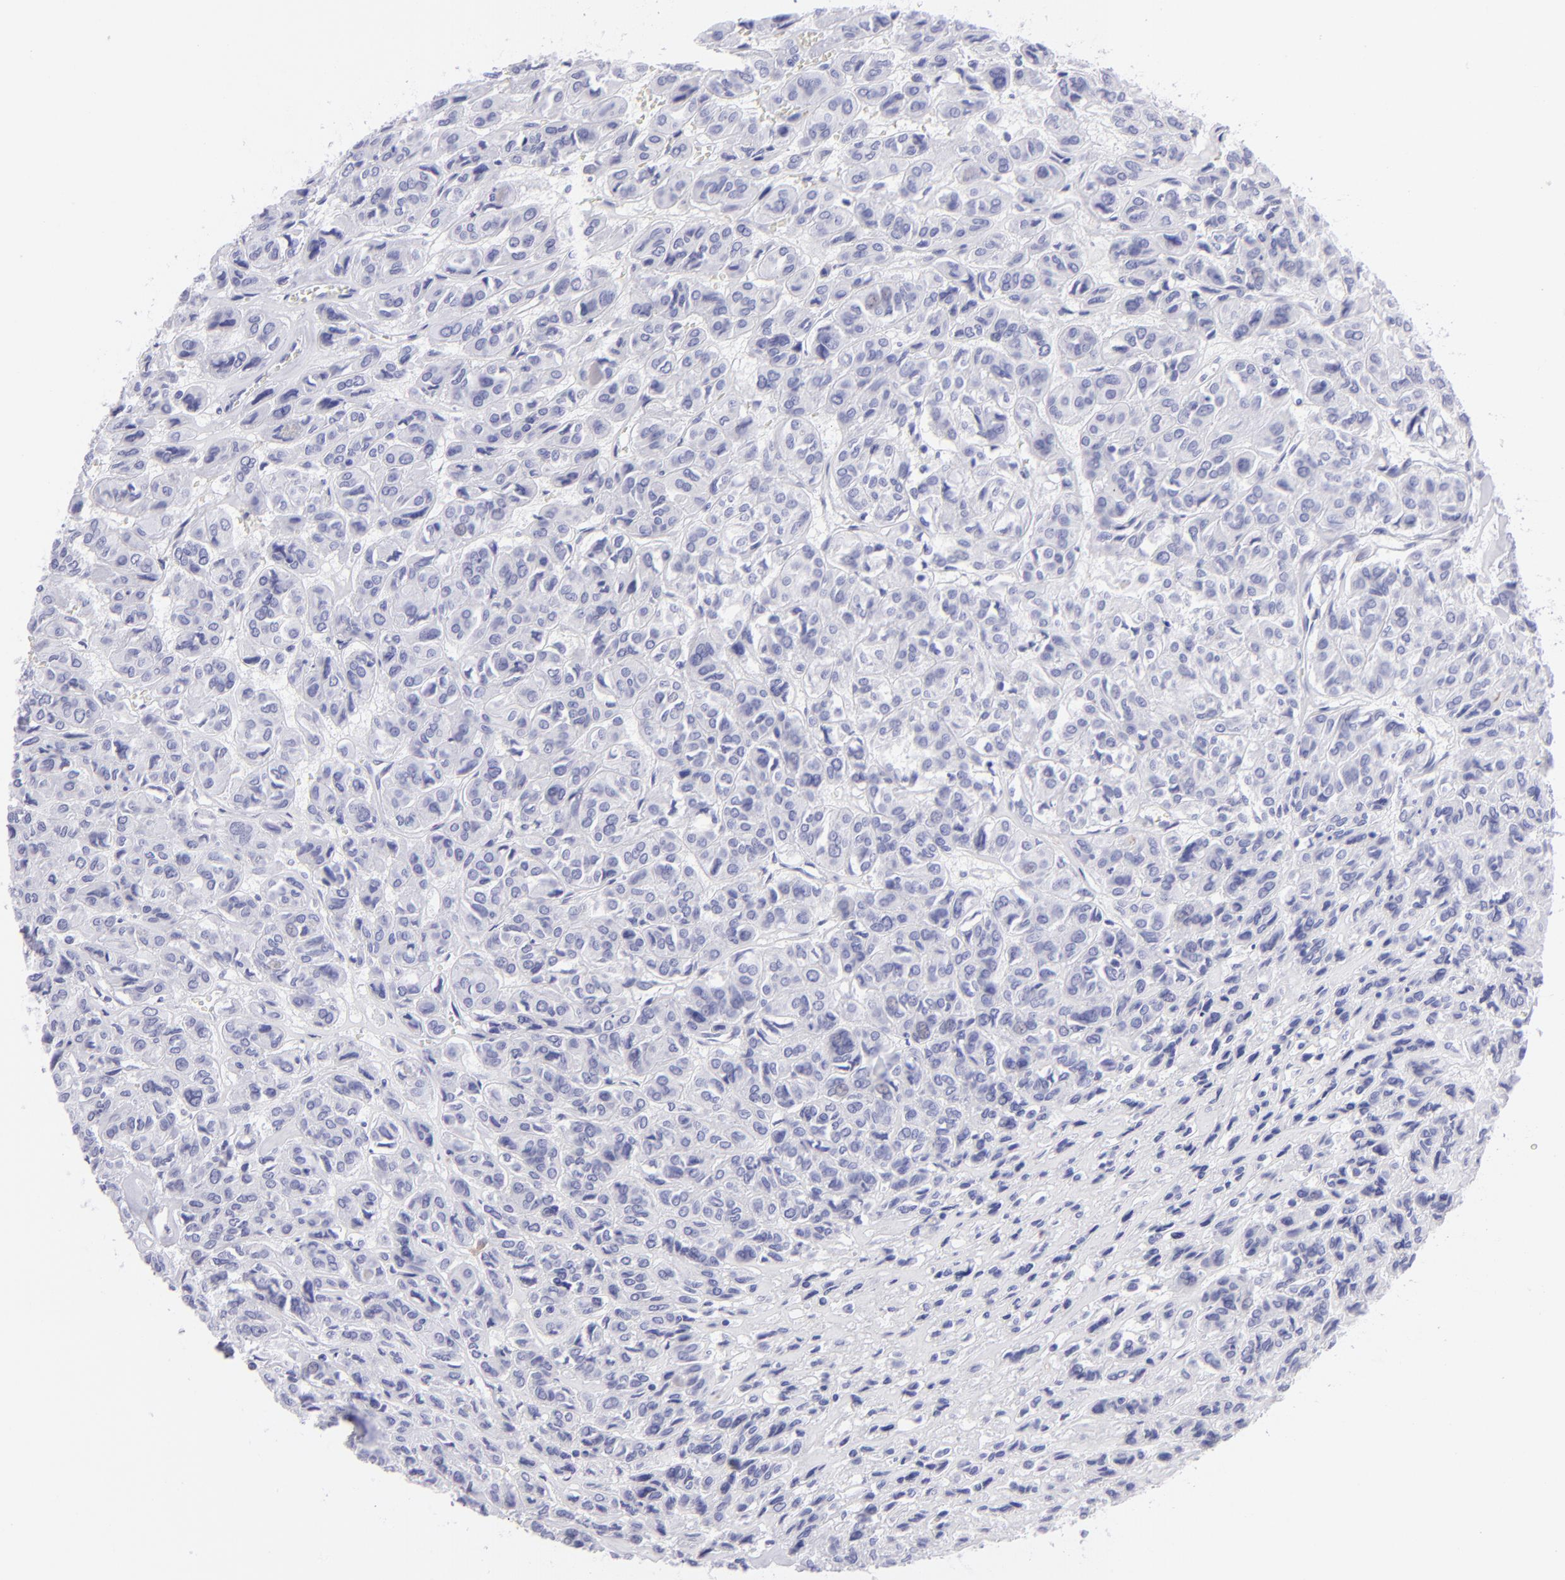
{"staining": {"intensity": "negative", "quantity": "none", "location": "none"}, "tissue": "thyroid cancer", "cell_type": "Tumor cells", "image_type": "cancer", "snomed": [{"axis": "morphology", "description": "Follicular adenoma carcinoma, NOS"}, {"axis": "topography", "description": "Thyroid gland"}], "caption": "This is an IHC image of thyroid cancer. There is no expression in tumor cells.", "gene": "SLC1A2", "patient": {"sex": "female", "age": 71}}